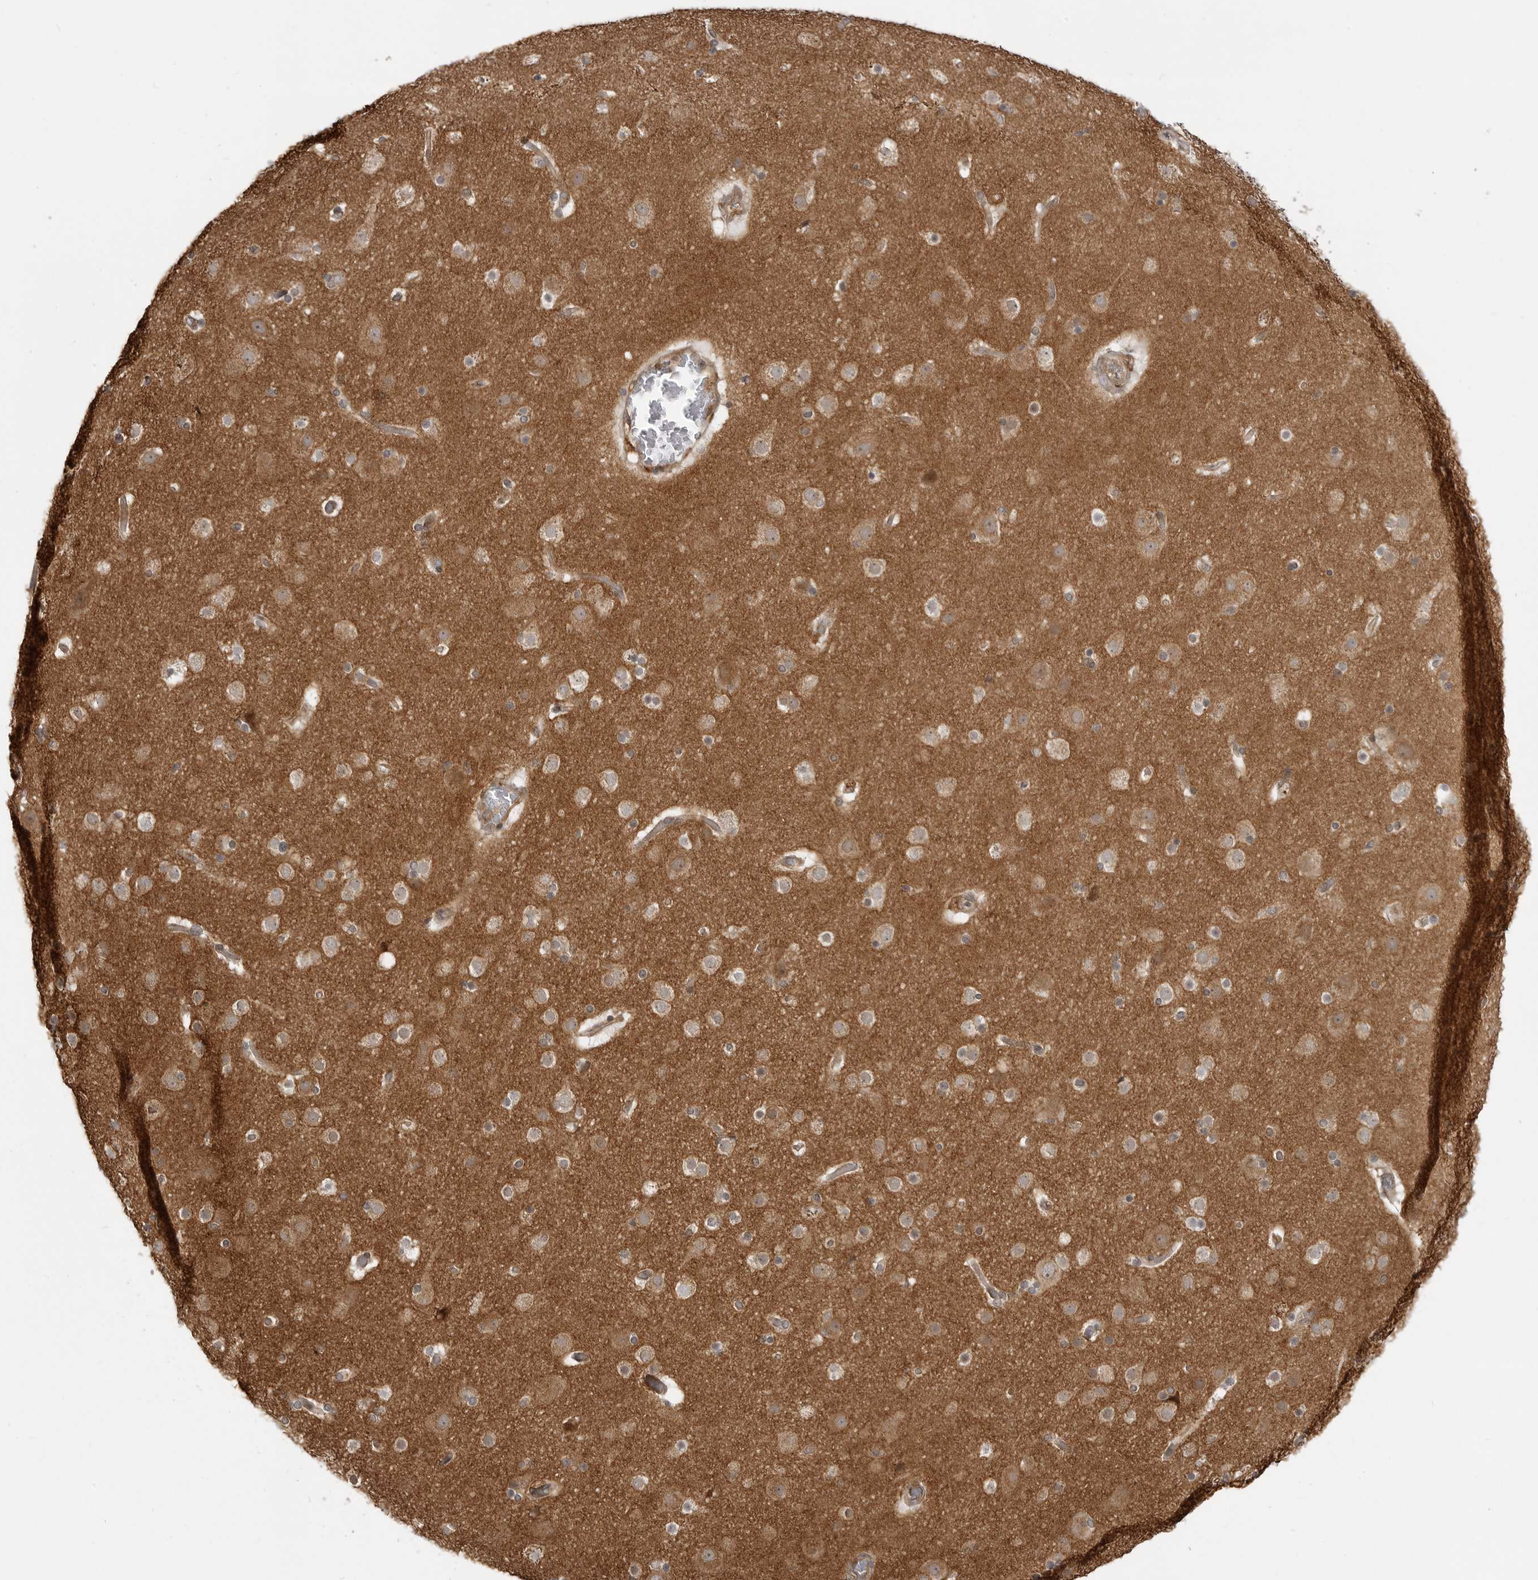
{"staining": {"intensity": "weak", "quantity": "25%-75%", "location": "cytoplasmic/membranous"}, "tissue": "cerebral cortex", "cell_type": "Endothelial cells", "image_type": "normal", "snomed": [{"axis": "morphology", "description": "Normal tissue, NOS"}, {"axis": "topography", "description": "Cerebral cortex"}], "caption": "A low amount of weak cytoplasmic/membranous expression is seen in about 25%-75% of endothelial cells in unremarkable cerebral cortex. Immunohistochemistry (ihc) stains the protein of interest in brown and the nuclei are stained blue.", "gene": "FAT3", "patient": {"sex": "male", "age": 57}}